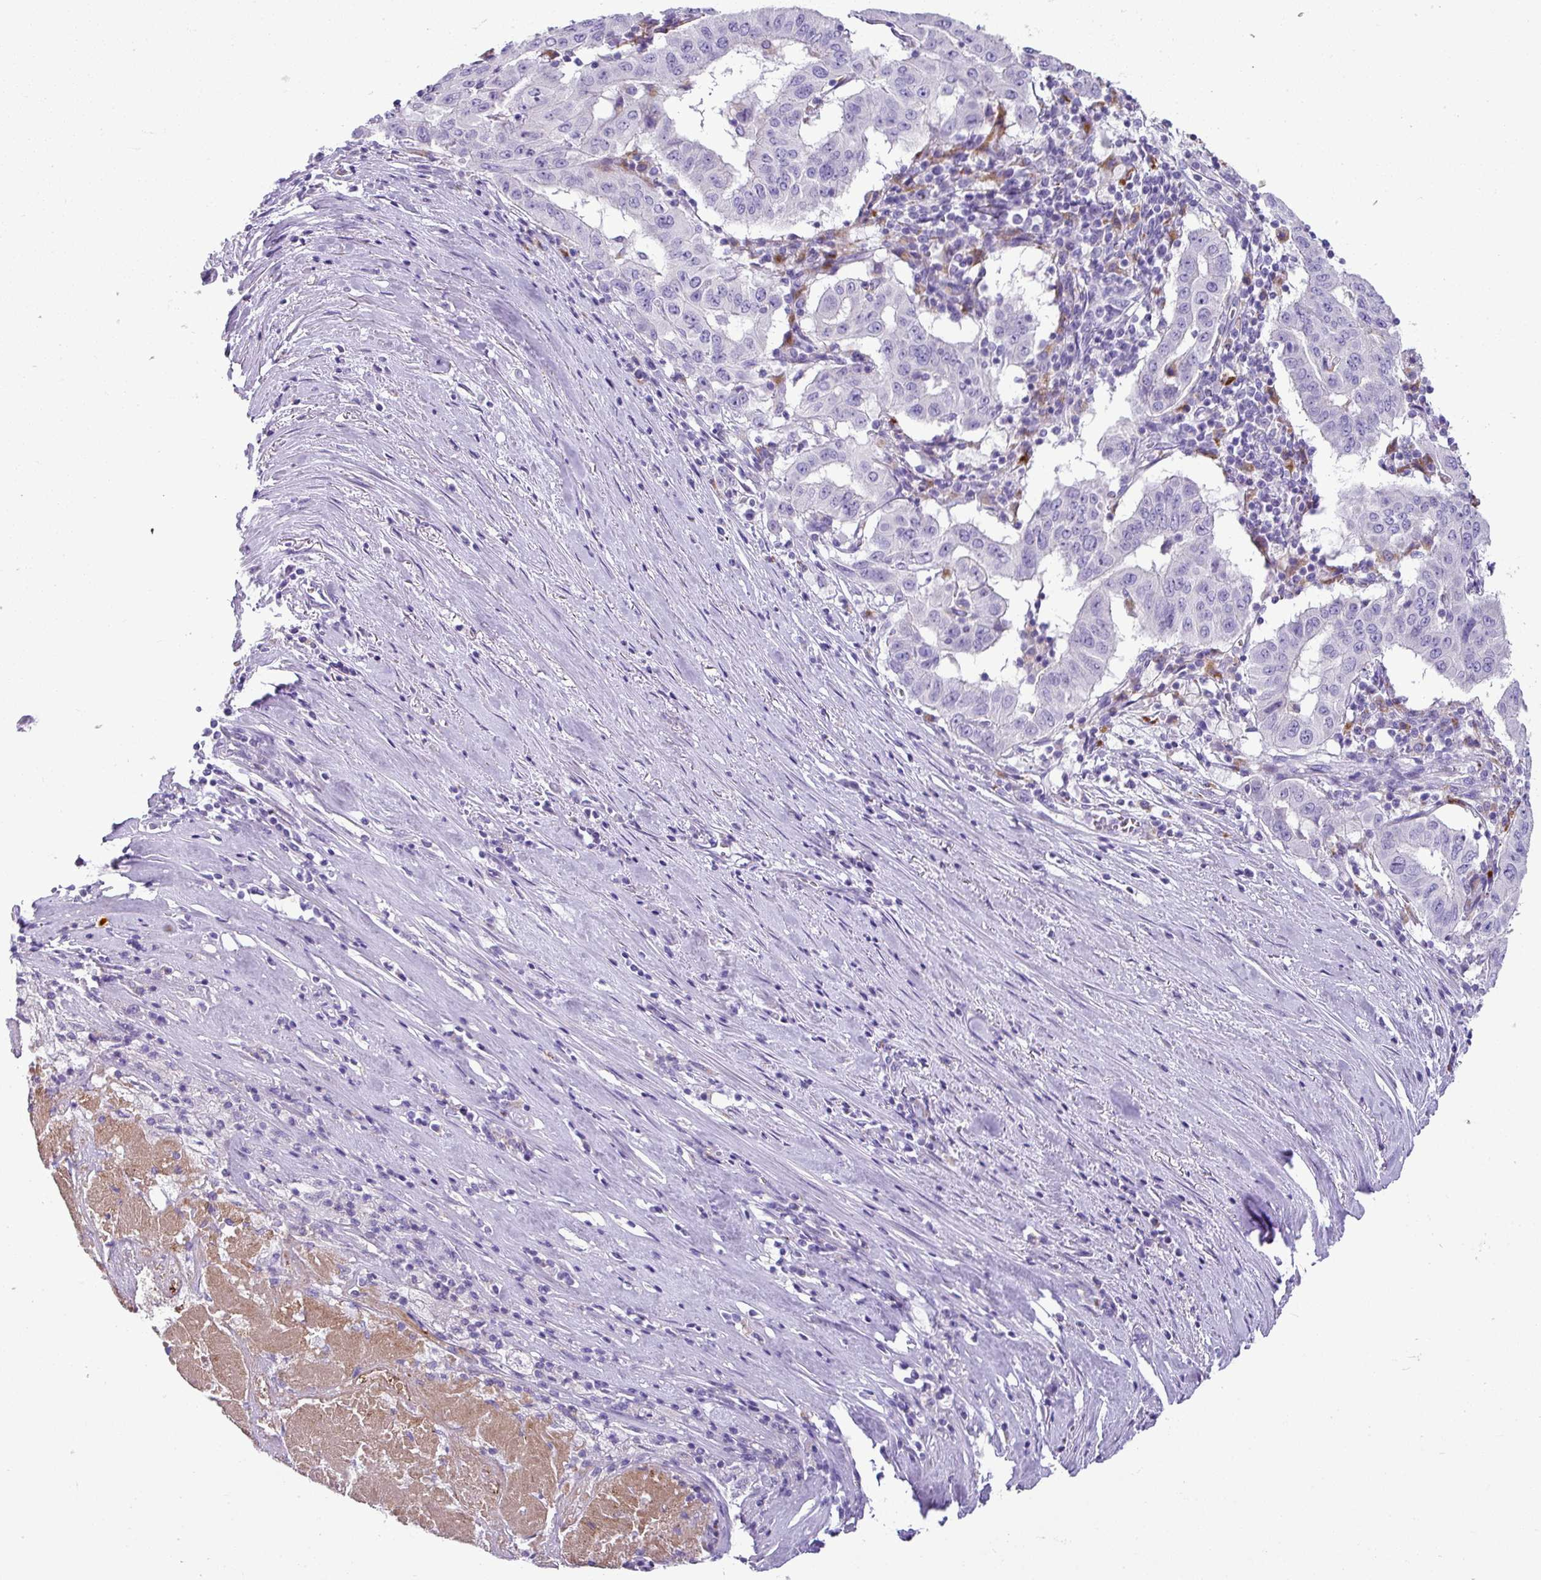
{"staining": {"intensity": "negative", "quantity": "none", "location": "none"}, "tissue": "pancreatic cancer", "cell_type": "Tumor cells", "image_type": "cancer", "snomed": [{"axis": "morphology", "description": "Adenocarcinoma, NOS"}, {"axis": "topography", "description": "Pancreas"}], "caption": "DAB (3,3'-diaminobenzidine) immunohistochemical staining of human pancreatic adenocarcinoma demonstrates no significant expression in tumor cells.", "gene": "ZNF568", "patient": {"sex": "male", "age": 63}}